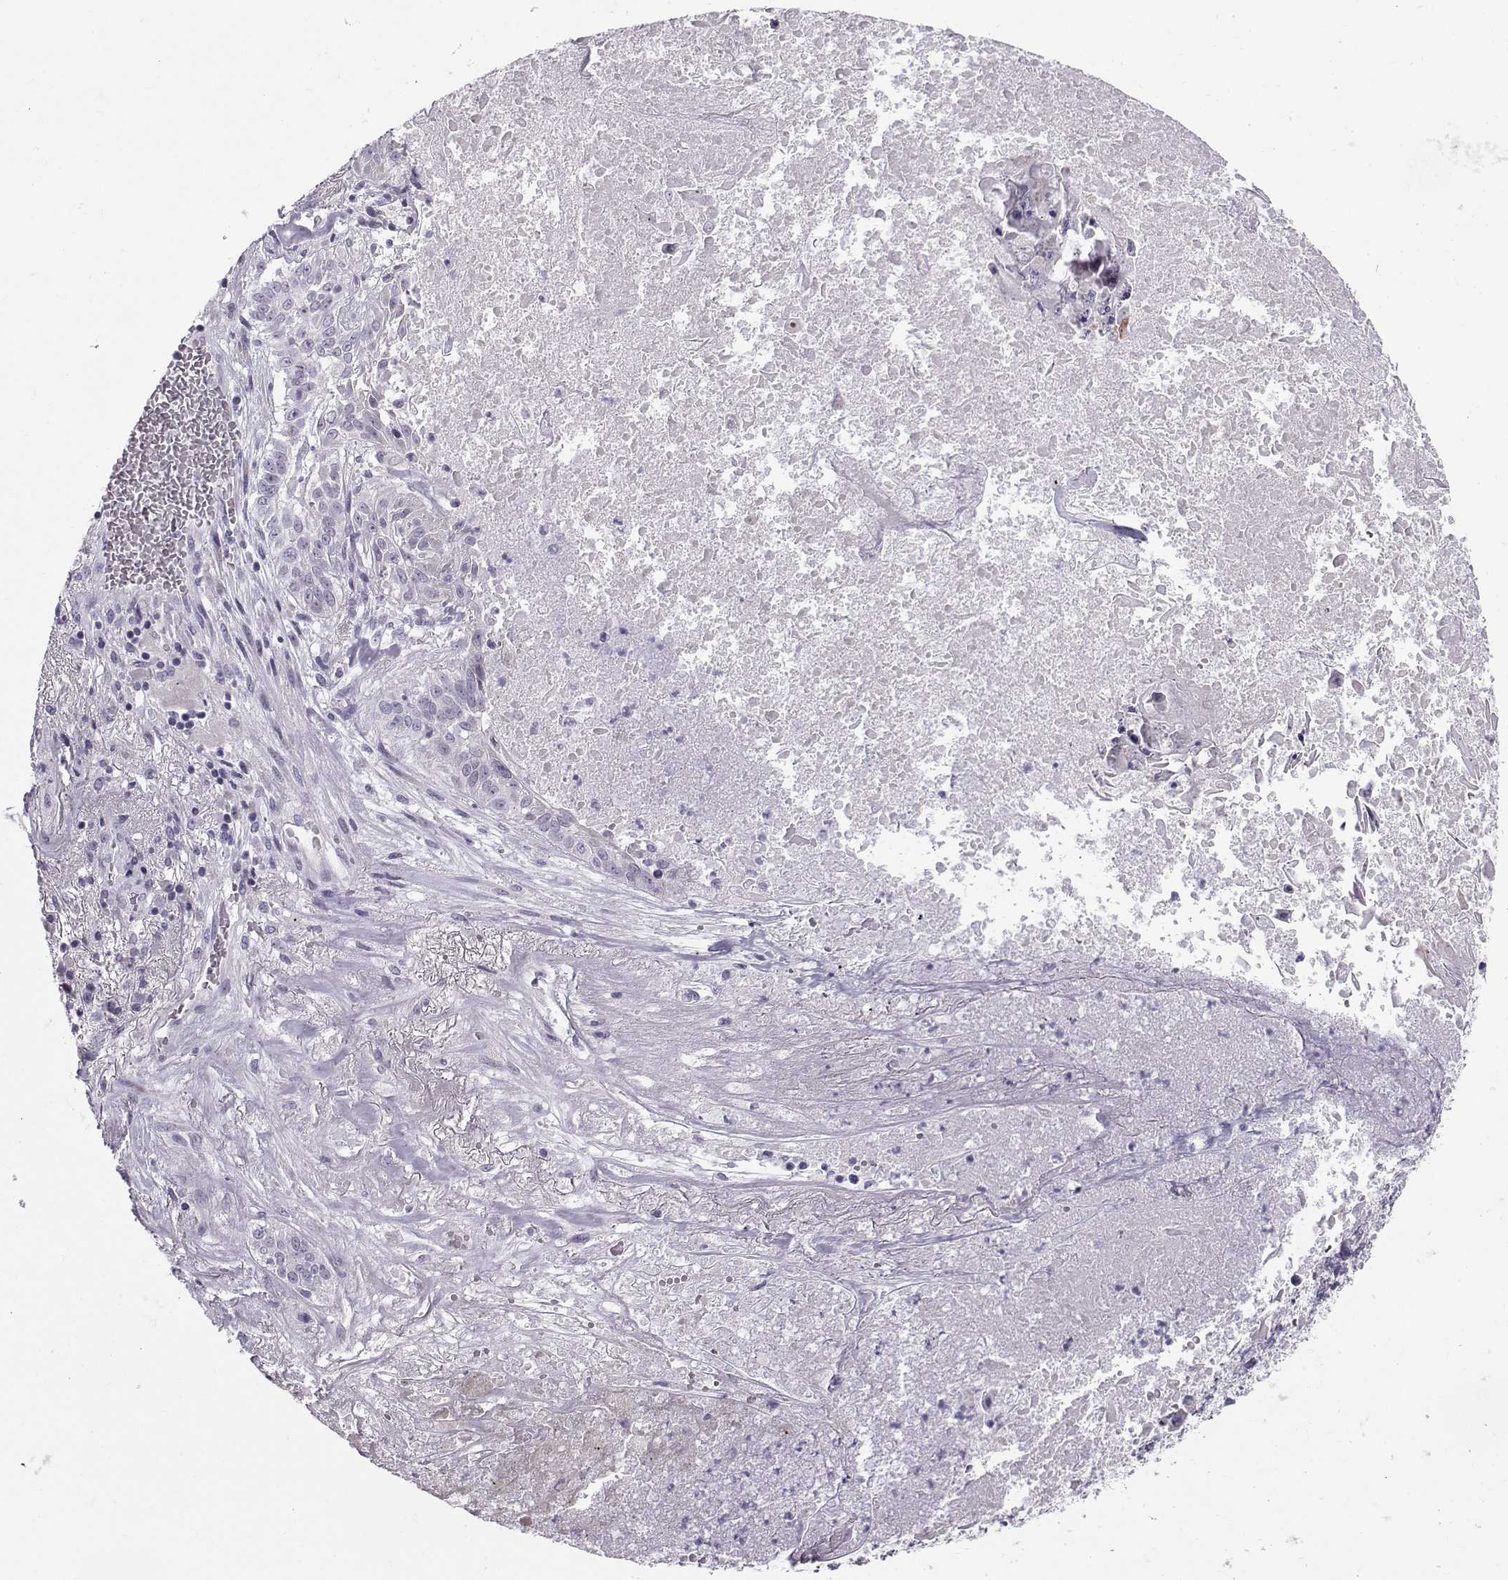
{"staining": {"intensity": "negative", "quantity": "none", "location": "none"}, "tissue": "lung cancer", "cell_type": "Tumor cells", "image_type": "cancer", "snomed": [{"axis": "morphology", "description": "Squamous cell carcinoma, NOS"}, {"axis": "topography", "description": "Lung"}], "caption": "This is a photomicrograph of IHC staining of lung cancer, which shows no positivity in tumor cells.", "gene": "DMRT3", "patient": {"sex": "male", "age": 64}}